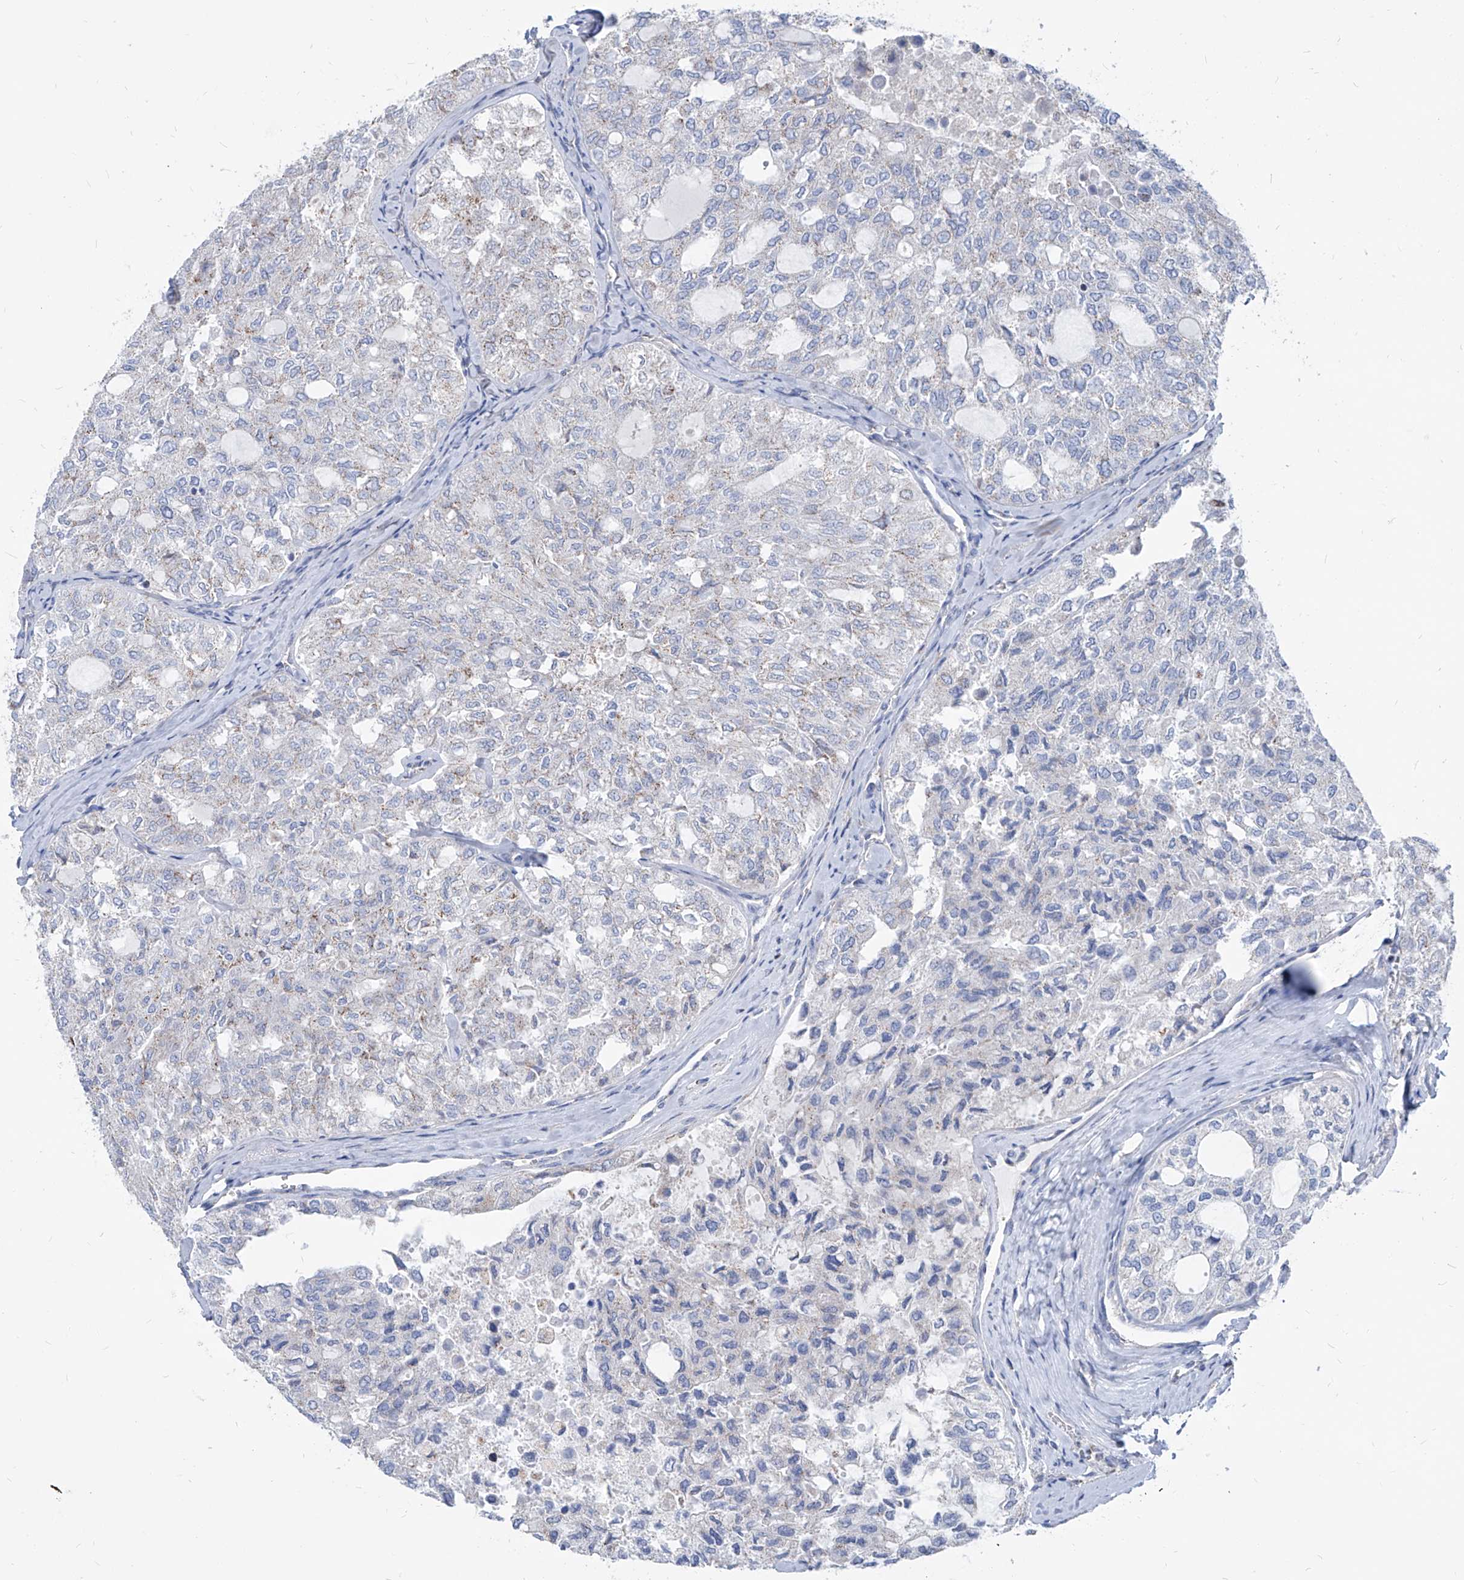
{"staining": {"intensity": "negative", "quantity": "none", "location": "none"}, "tissue": "thyroid cancer", "cell_type": "Tumor cells", "image_type": "cancer", "snomed": [{"axis": "morphology", "description": "Follicular adenoma carcinoma, NOS"}, {"axis": "topography", "description": "Thyroid gland"}], "caption": "DAB (3,3'-diaminobenzidine) immunohistochemical staining of thyroid cancer (follicular adenoma carcinoma) exhibits no significant staining in tumor cells.", "gene": "AGPS", "patient": {"sex": "male", "age": 75}}